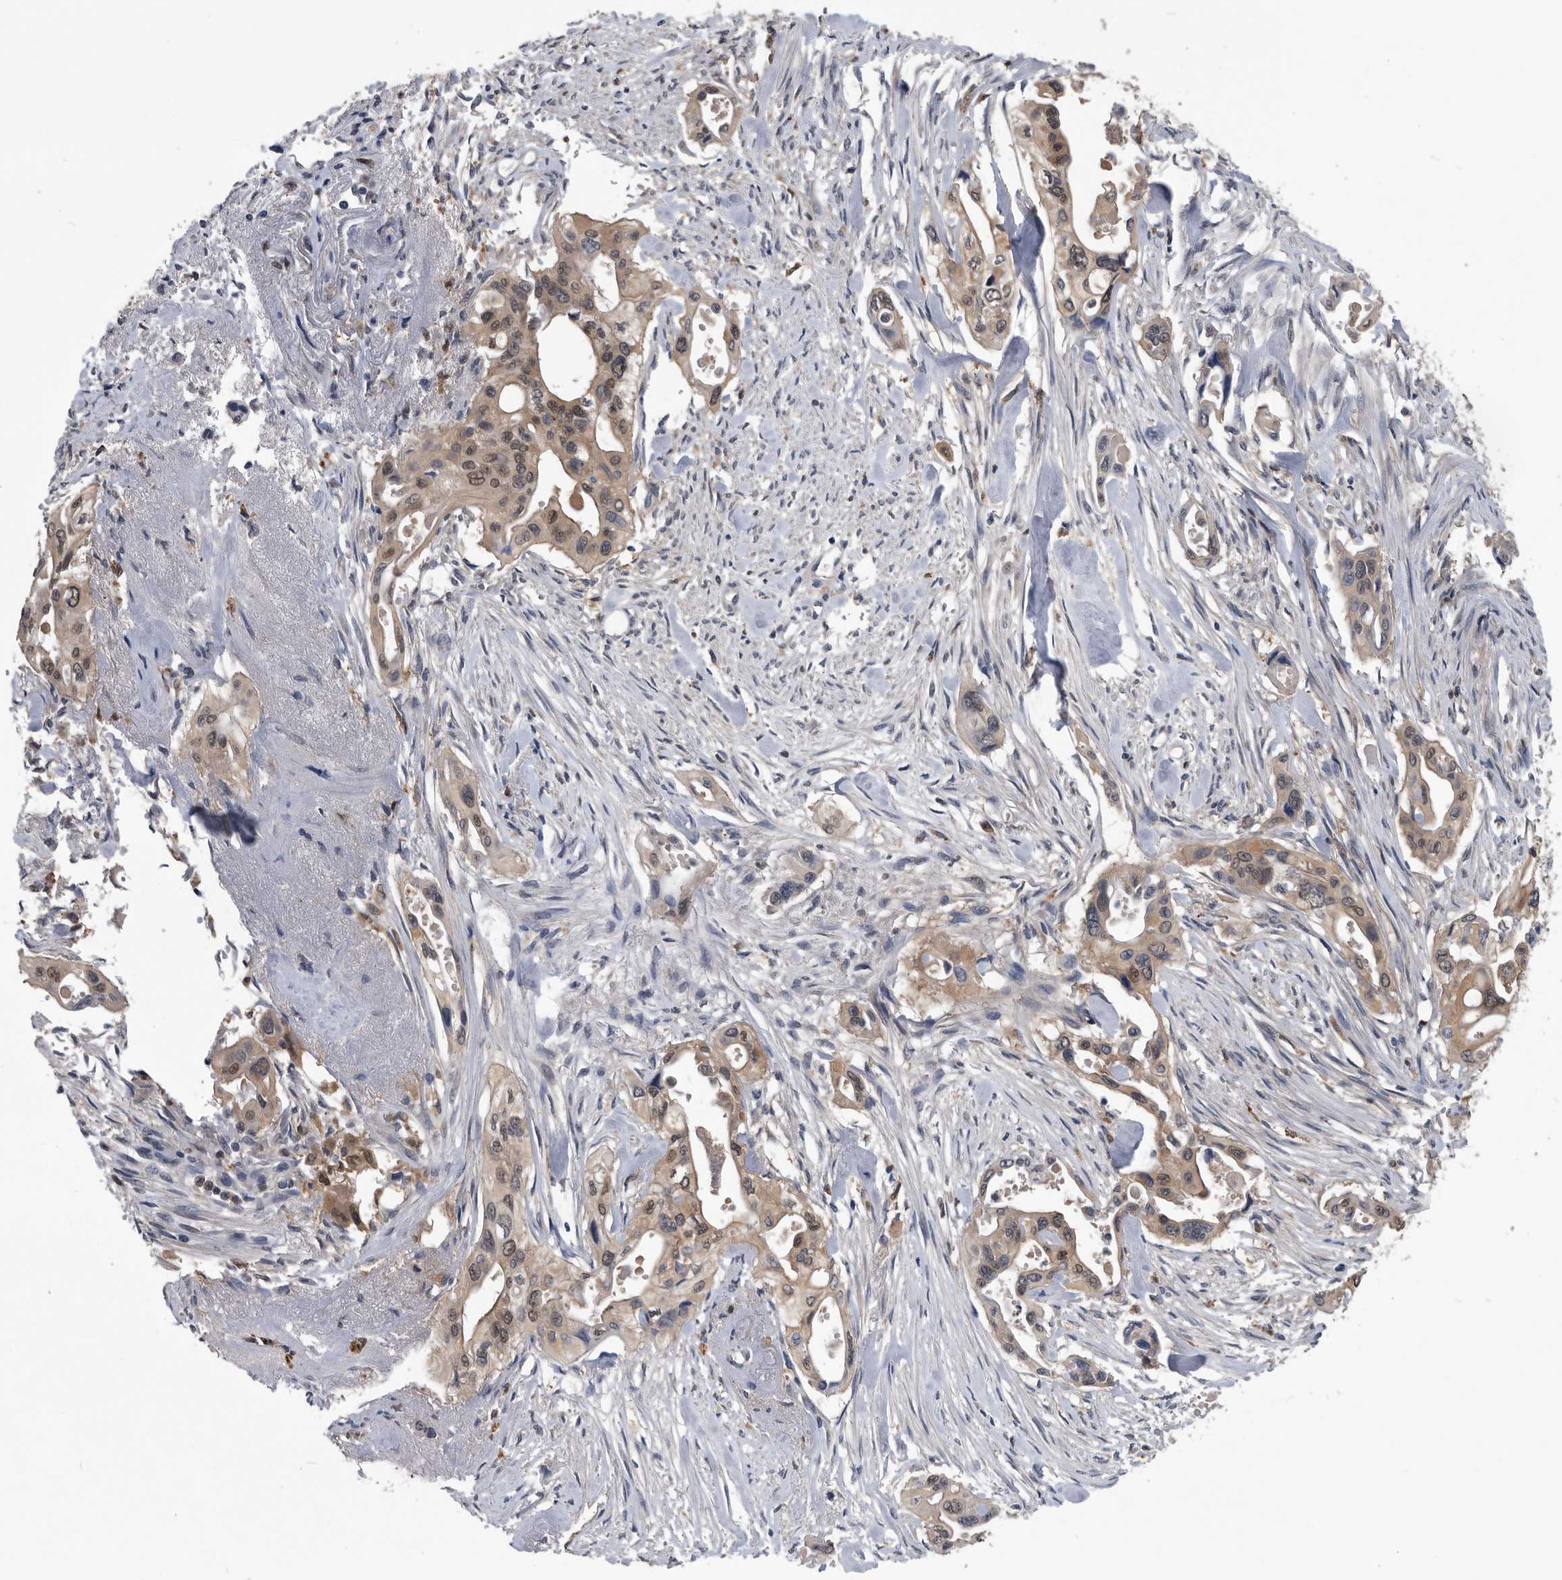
{"staining": {"intensity": "moderate", "quantity": ">75%", "location": "cytoplasmic/membranous,nuclear"}, "tissue": "pancreatic cancer", "cell_type": "Tumor cells", "image_type": "cancer", "snomed": [{"axis": "morphology", "description": "Adenocarcinoma, NOS"}, {"axis": "topography", "description": "Pancreas"}], "caption": "IHC staining of pancreatic adenocarcinoma, which exhibits medium levels of moderate cytoplasmic/membranous and nuclear expression in approximately >75% of tumor cells indicating moderate cytoplasmic/membranous and nuclear protein positivity. The staining was performed using DAB (3,3'-diaminobenzidine) (brown) for protein detection and nuclei were counterstained in hematoxylin (blue).", "gene": "PDXK", "patient": {"sex": "male", "age": 77}}